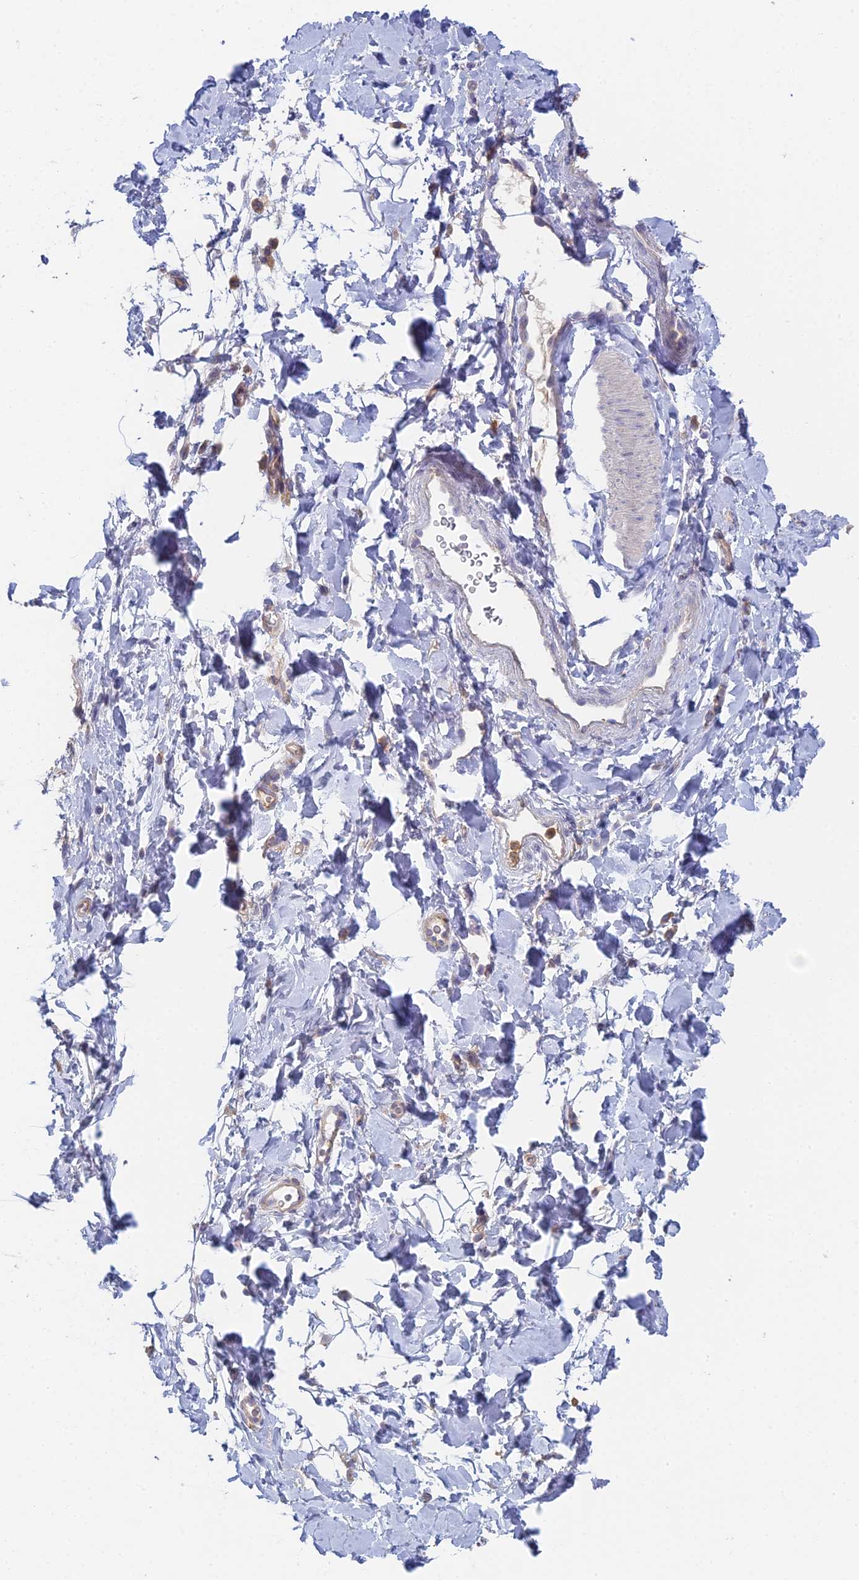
{"staining": {"intensity": "negative", "quantity": "none", "location": "none"}, "tissue": "adipose tissue", "cell_type": "Adipocytes", "image_type": "normal", "snomed": [{"axis": "morphology", "description": "Normal tissue, NOS"}, {"axis": "topography", "description": "Breast"}], "caption": "Adipocytes show no significant positivity in unremarkable adipose tissue.", "gene": "STRN4", "patient": {"sex": "female", "age": 26}}